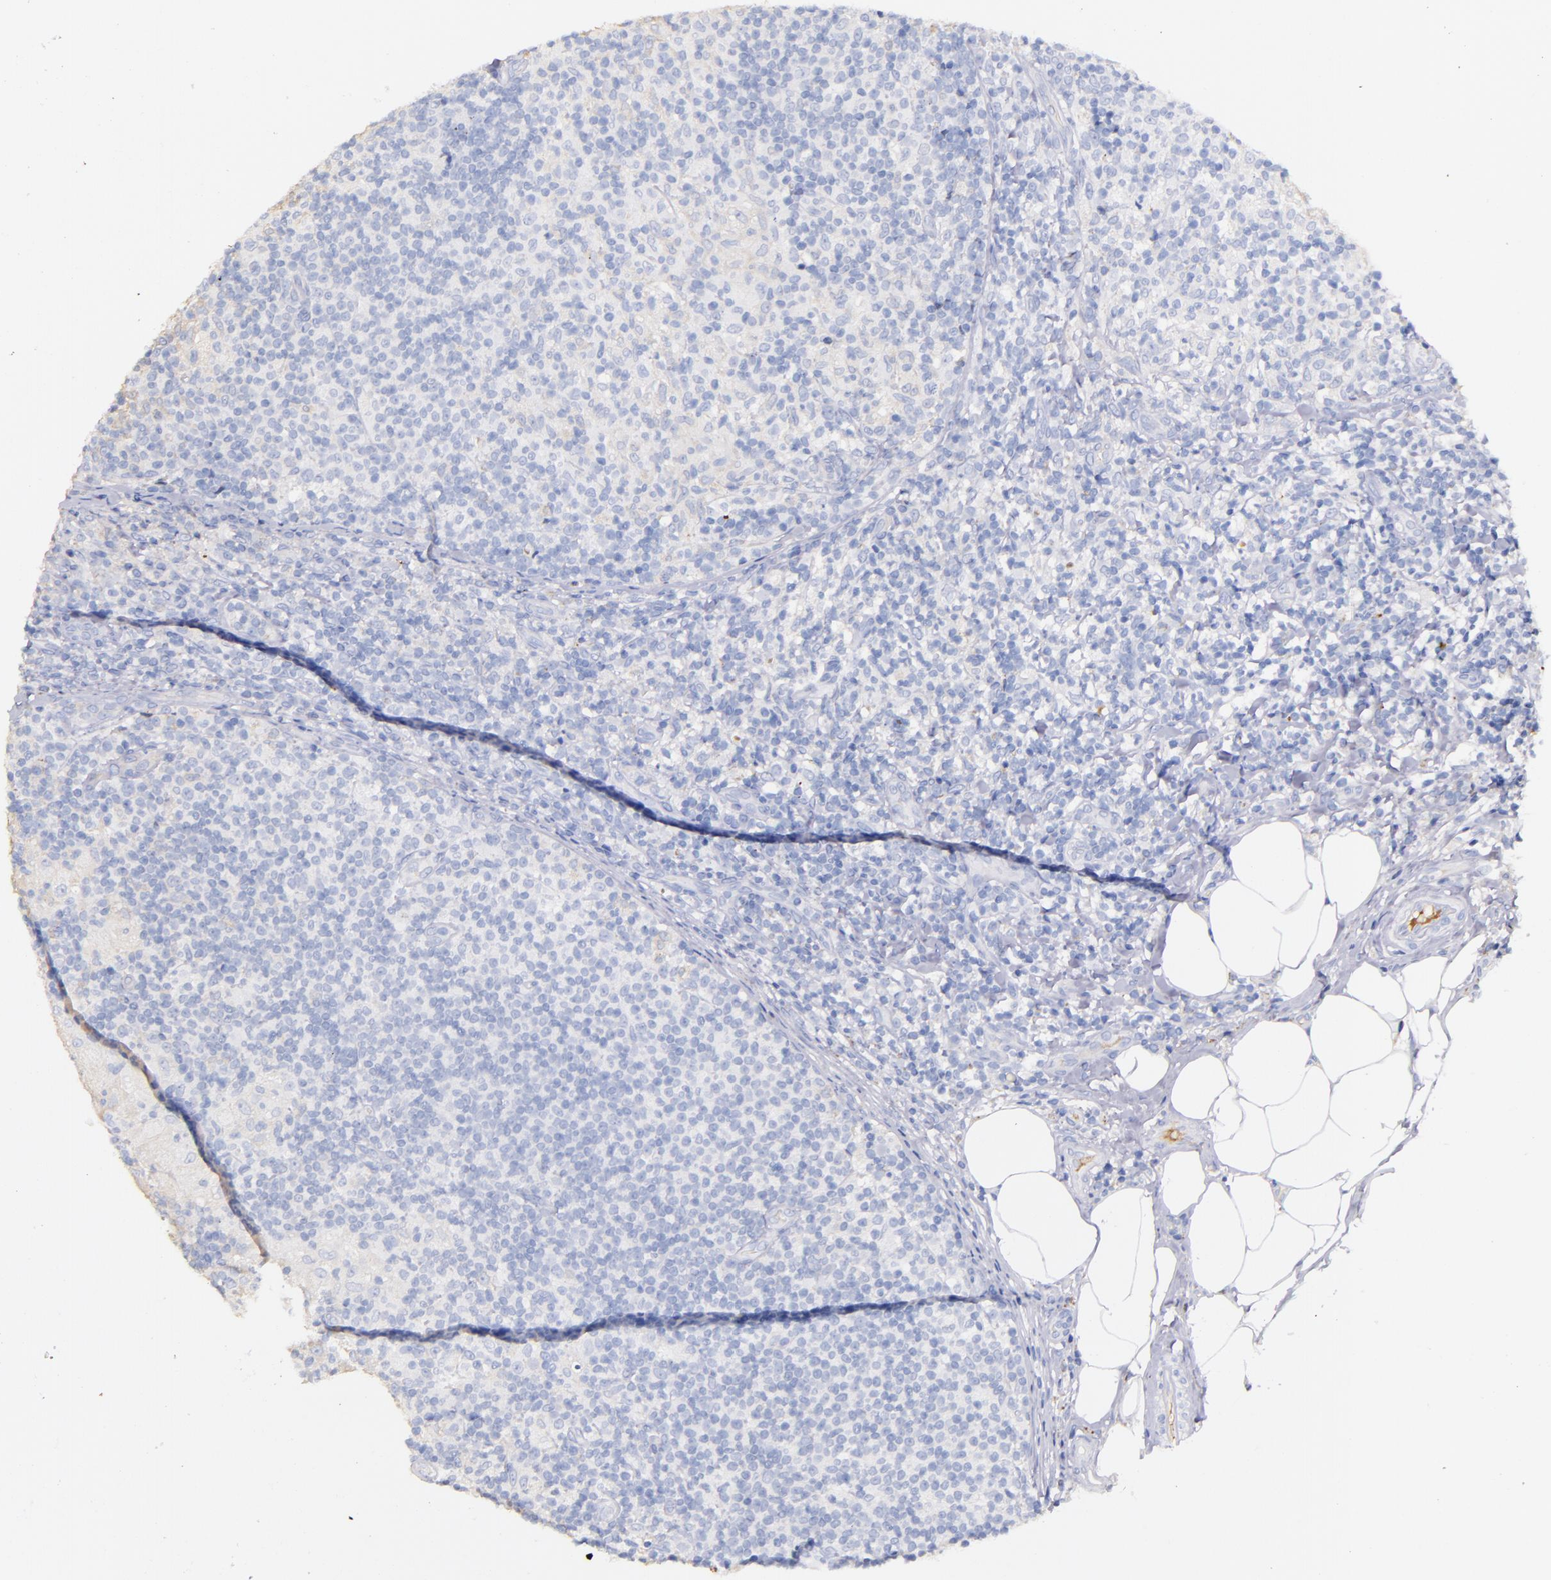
{"staining": {"intensity": "negative", "quantity": "none", "location": "none"}, "tissue": "lymph node", "cell_type": "Germinal center cells", "image_type": "normal", "snomed": [{"axis": "morphology", "description": "Normal tissue, NOS"}, {"axis": "morphology", "description": "Inflammation, NOS"}, {"axis": "topography", "description": "Lymph node"}], "caption": "High magnification brightfield microscopy of normal lymph node stained with DAB (3,3'-diaminobenzidine) (brown) and counterstained with hematoxylin (blue): germinal center cells show no significant expression.", "gene": "KNG1", "patient": {"sex": "male", "age": 46}}